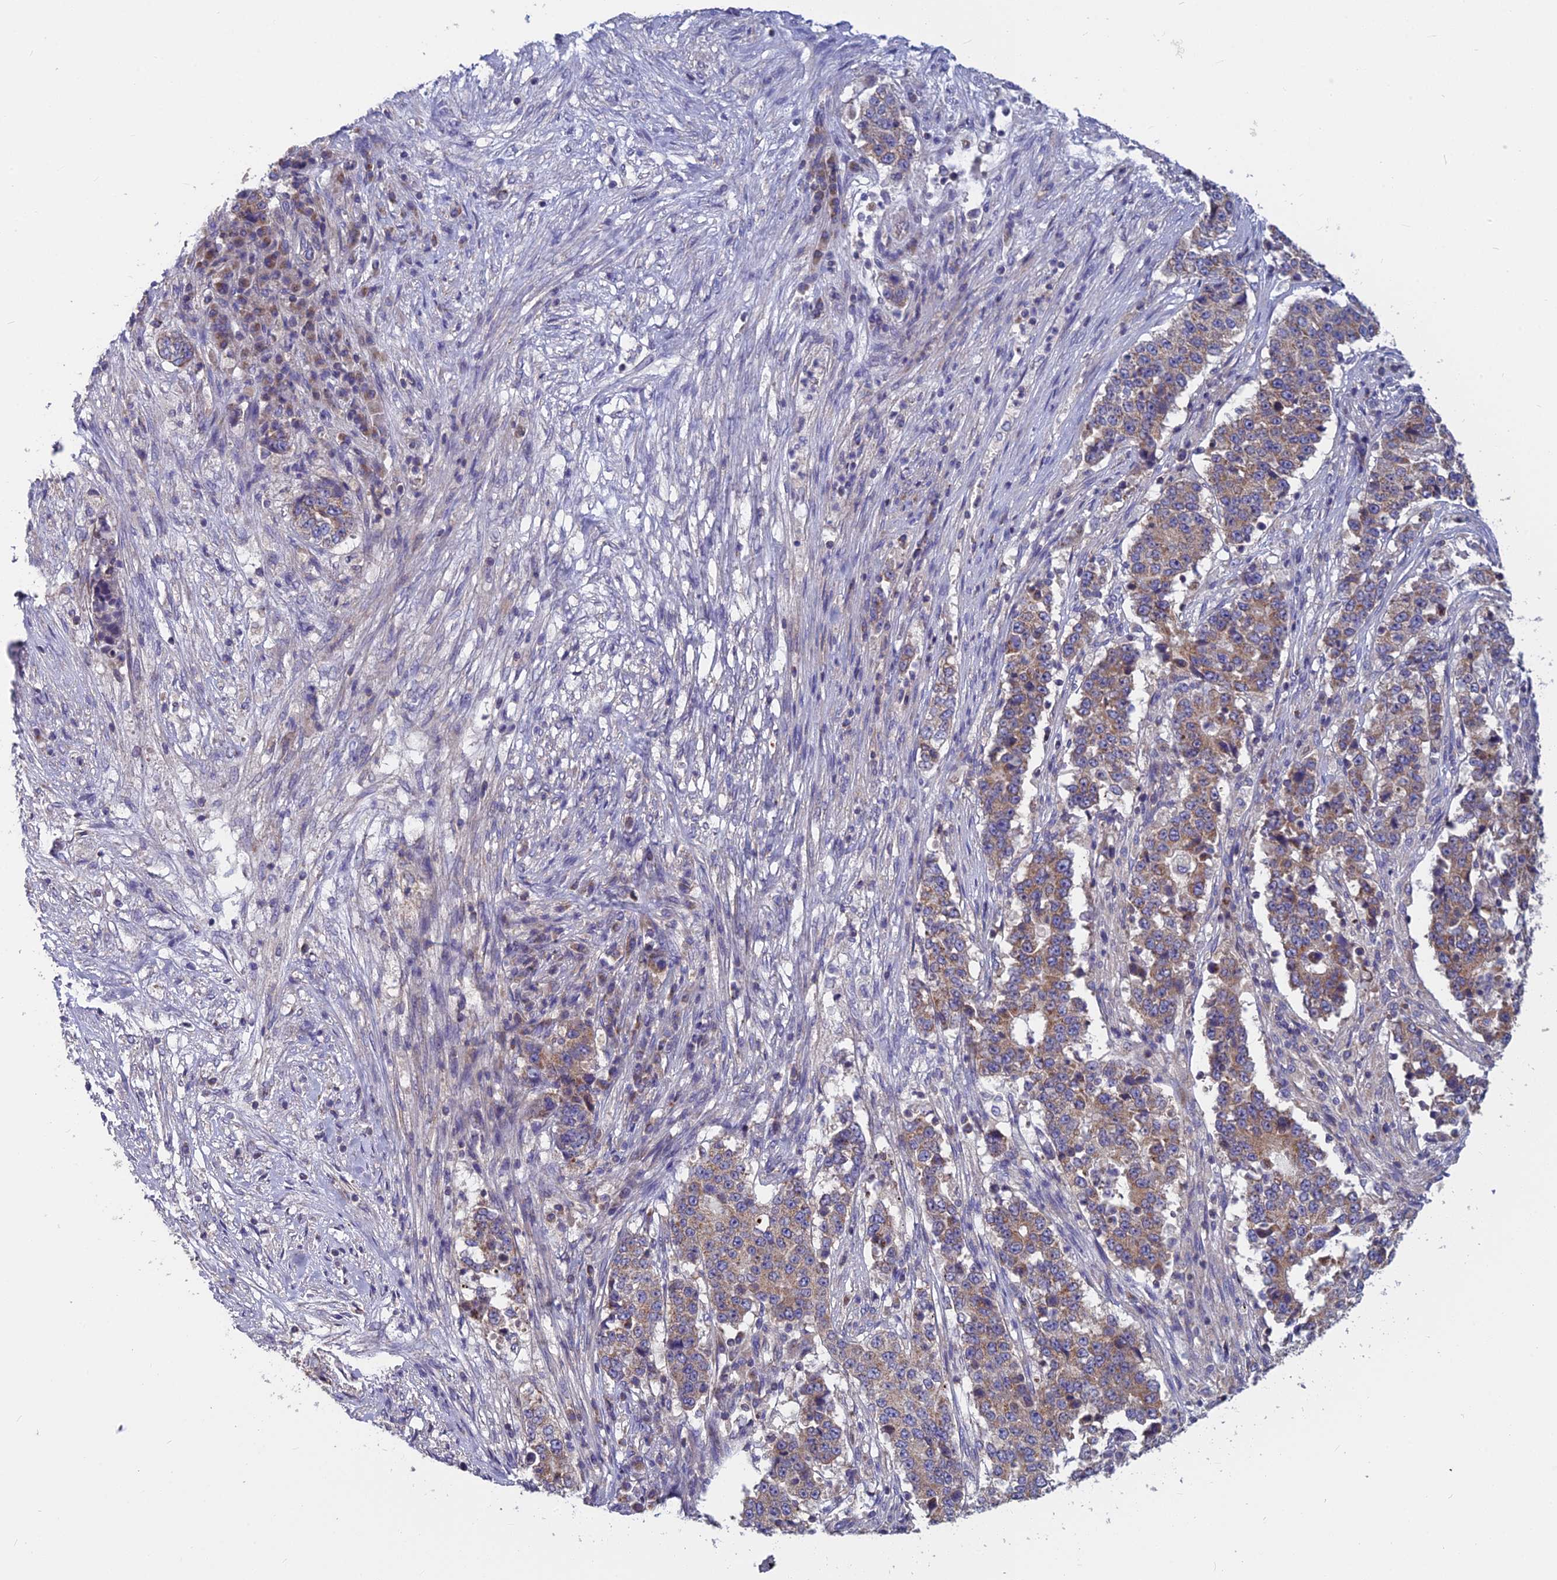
{"staining": {"intensity": "moderate", "quantity": ">75%", "location": "cytoplasmic/membranous"}, "tissue": "stomach cancer", "cell_type": "Tumor cells", "image_type": "cancer", "snomed": [{"axis": "morphology", "description": "Adenocarcinoma, NOS"}, {"axis": "topography", "description": "Stomach"}], "caption": "This micrograph shows immunohistochemistry (IHC) staining of human stomach adenocarcinoma, with medium moderate cytoplasmic/membranous positivity in about >75% of tumor cells.", "gene": "COX20", "patient": {"sex": "male", "age": 59}}